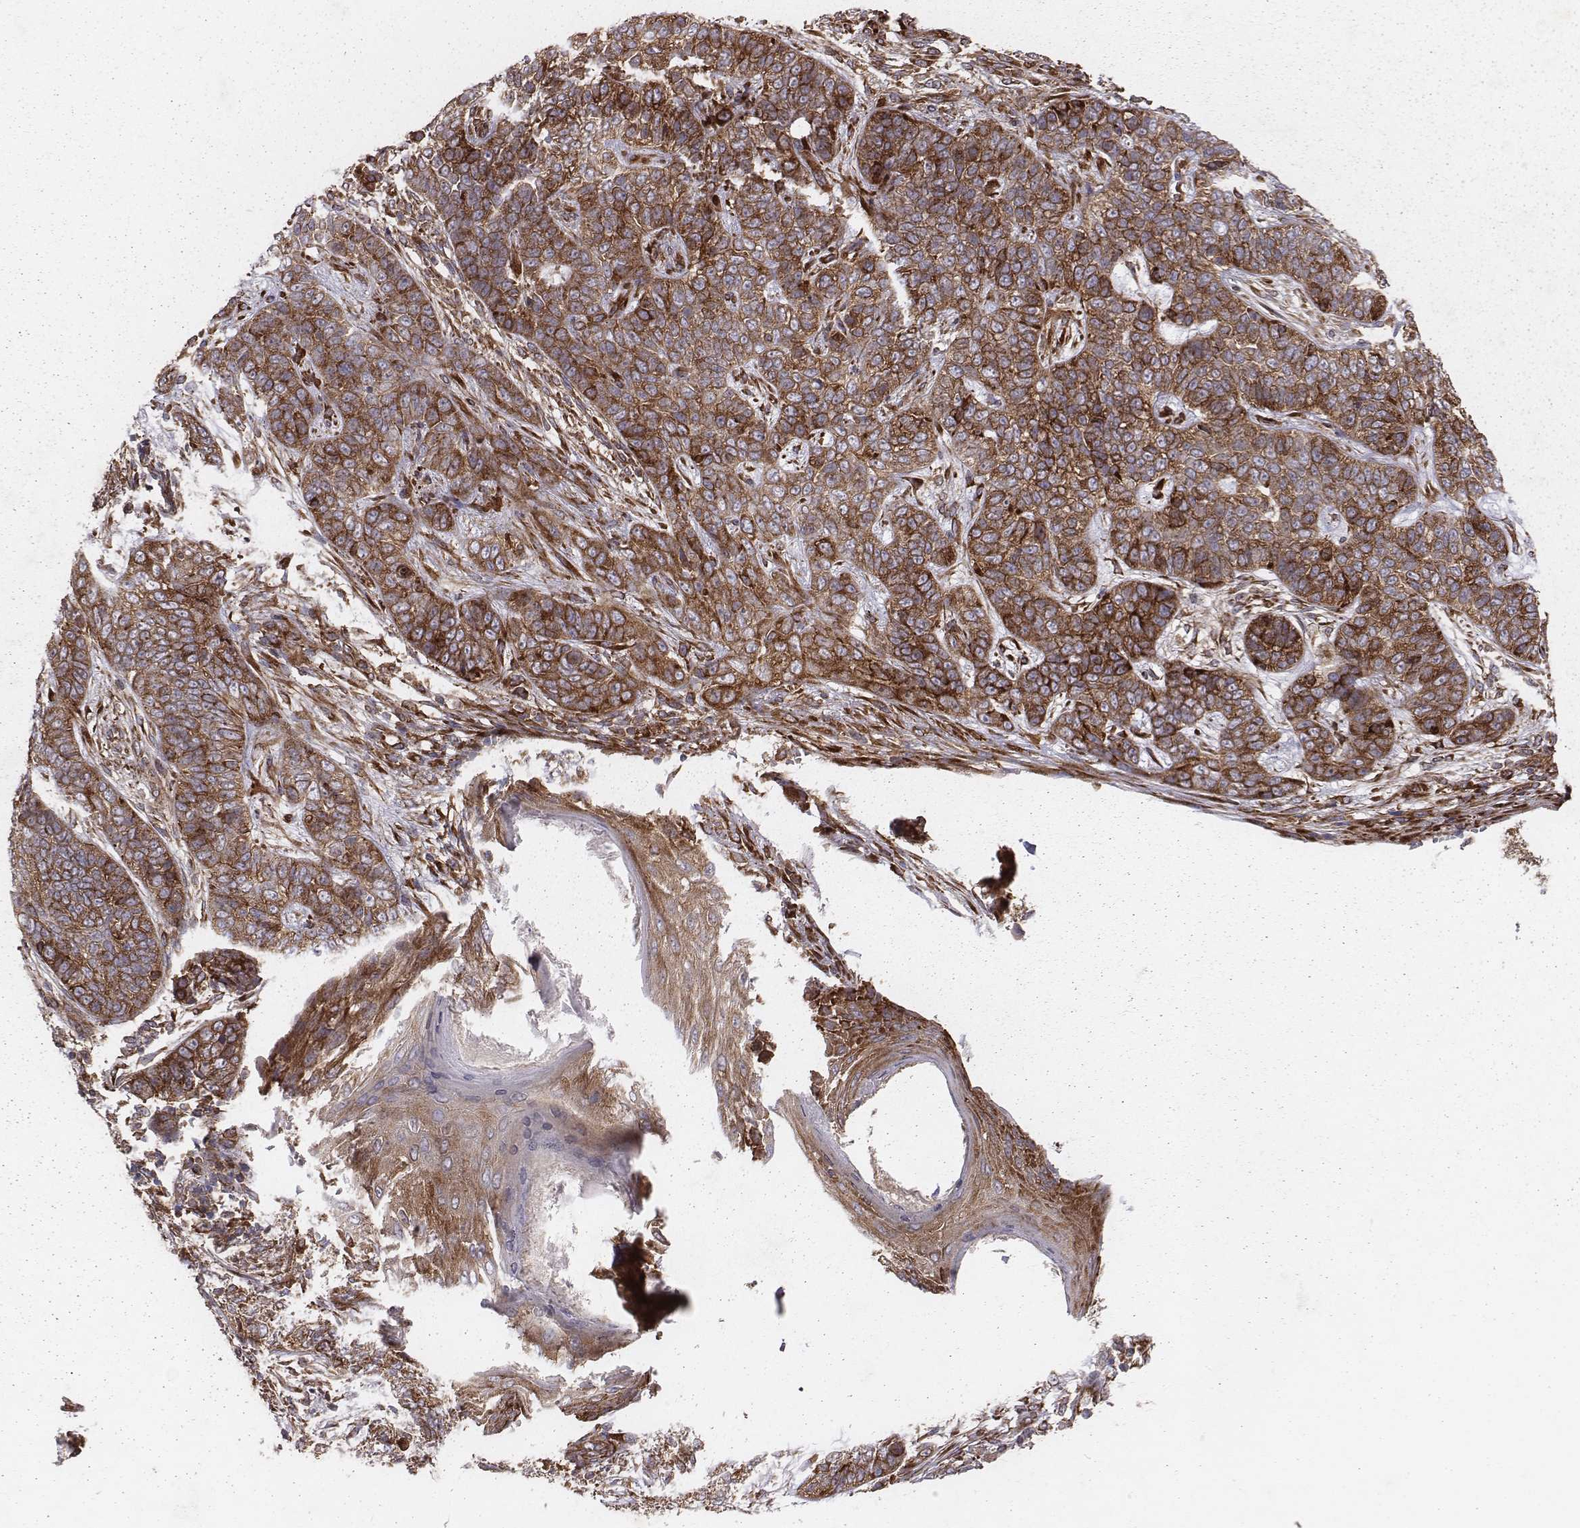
{"staining": {"intensity": "moderate", "quantity": ">75%", "location": "cytoplasmic/membranous"}, "tissue": "skin cancer", "cell_type": "Tumor cells", "image_type": "cancer", "snomed": [{"axis": "morphology", "description": "Basal cell carcinoma"}, {"axis": "topography", "description": "Skin"}], "caption": "Immunohistochemistry of skin cancer demonstrates medium levels of moderate cytoplasmic/membranous expression in about >75% of tumor cells. The staining is performed using DAB (3,3'-diaminobenzidine) brown chromogen to label protein expression. The nuclei are counter-stained blue using hematoxylin.", "gene": "TXLNA", "patient": {"sex": "female", "age": 69}}